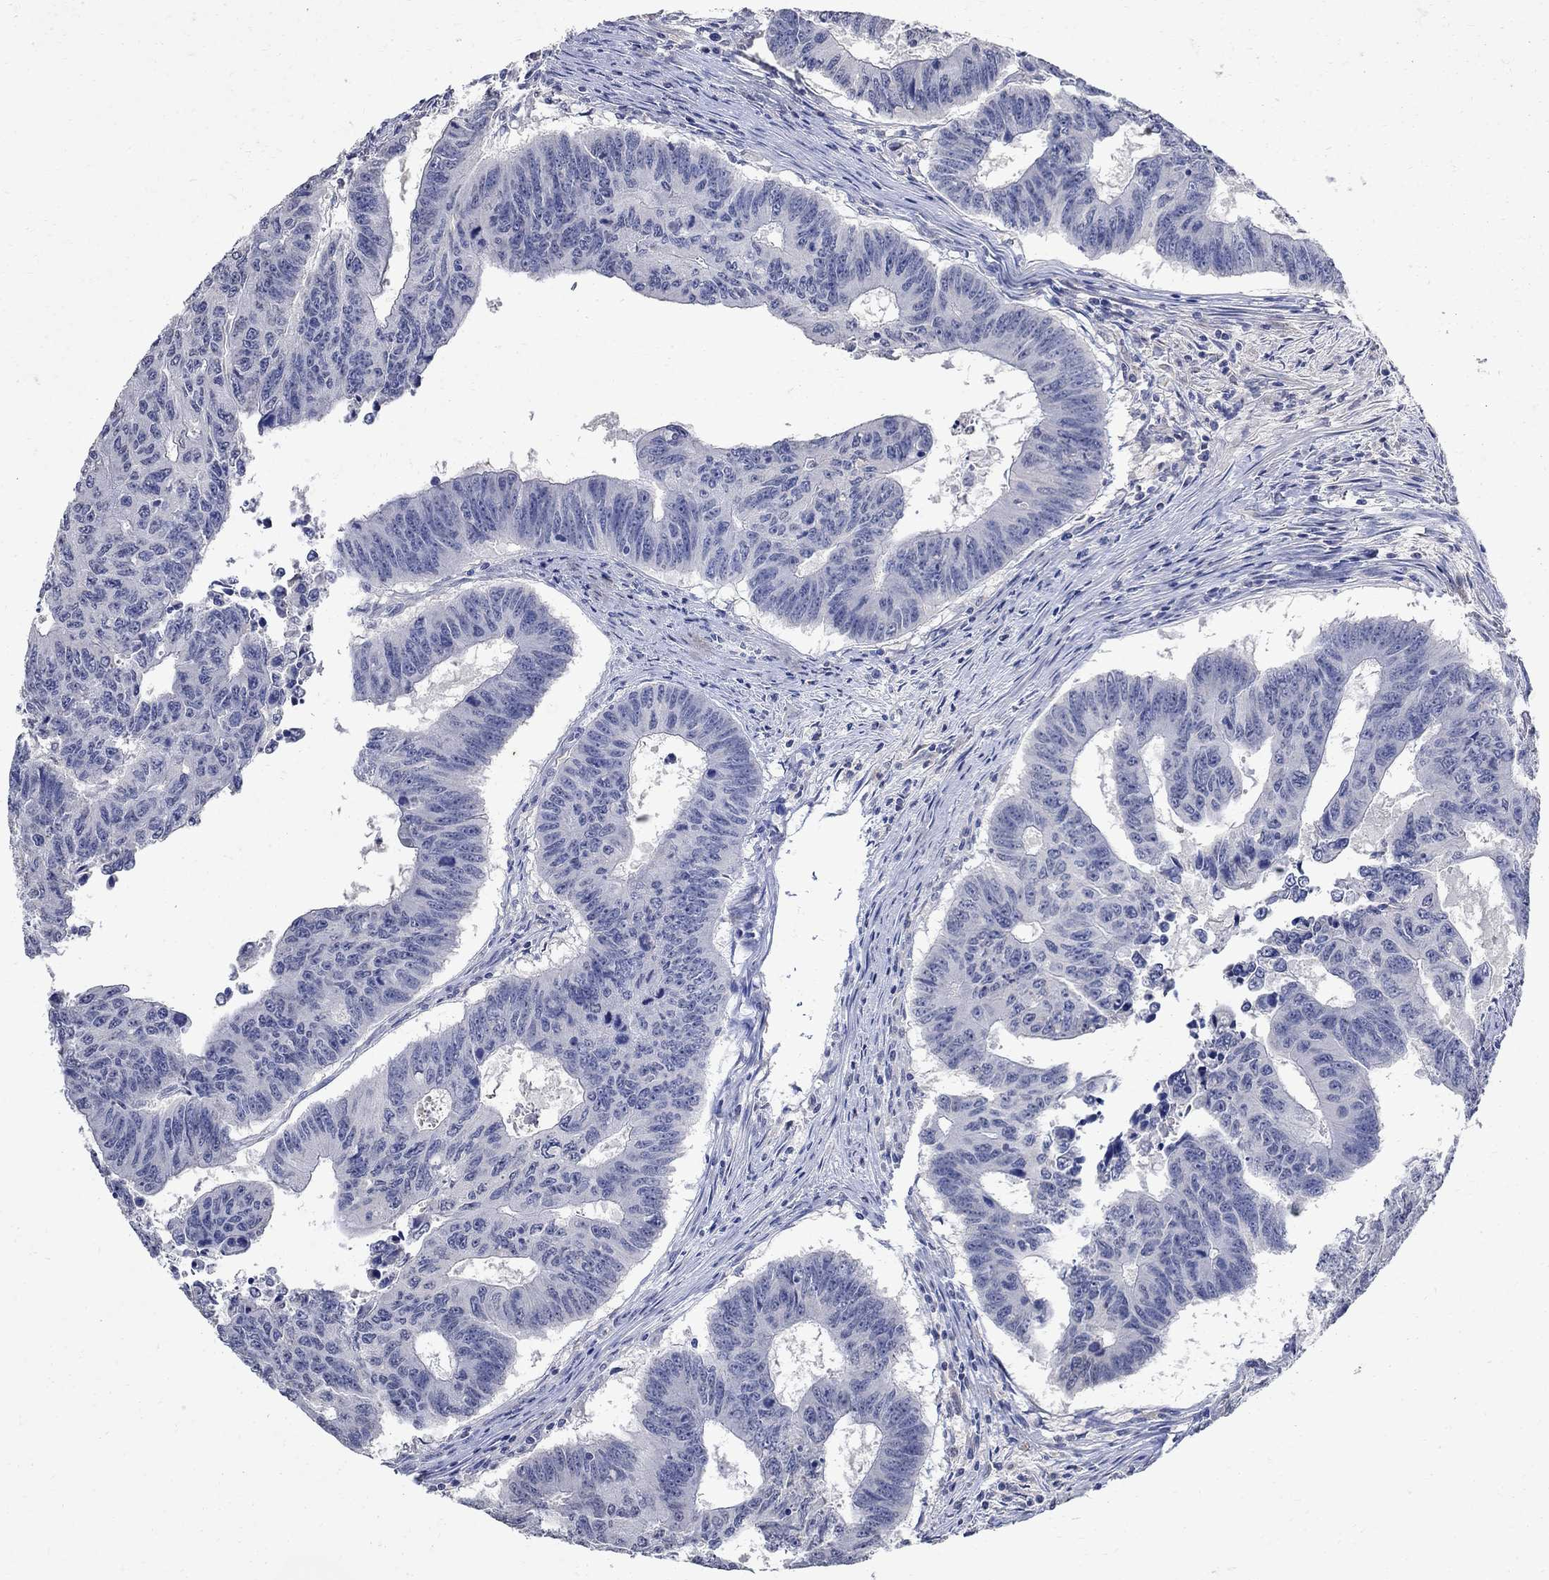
{"staining": {"intensity": "negative", "quantity": "none", "location": "none"}, "tissue": "colorectal cancer", "cell_type": "Tumor cells", "image_type": "cancer", "snomed": [{"axis": "morphology", "description": "Adenocarcinoma, NOS"}, {"axis": "topography", "description": "Appendix"}, {"axis": "topography", "description": "Colon"}, {"axis": "topography", "description": "Cecum"}, {"axis": "topography", "description": "Colon asc"}], "caption": "High magnification brightfield microscopy of colorectal adenocarcinoma stained with DAB (3,3'-diaminobenzidine) (brown) and counterstained with hematoxylin (blue): tumor cells show no significant staining. (Immunohistochemistry, brightfield microscopy, high magnification).", "gene": "TMEM169", "patient": {"sex": "female", "age": 85}}